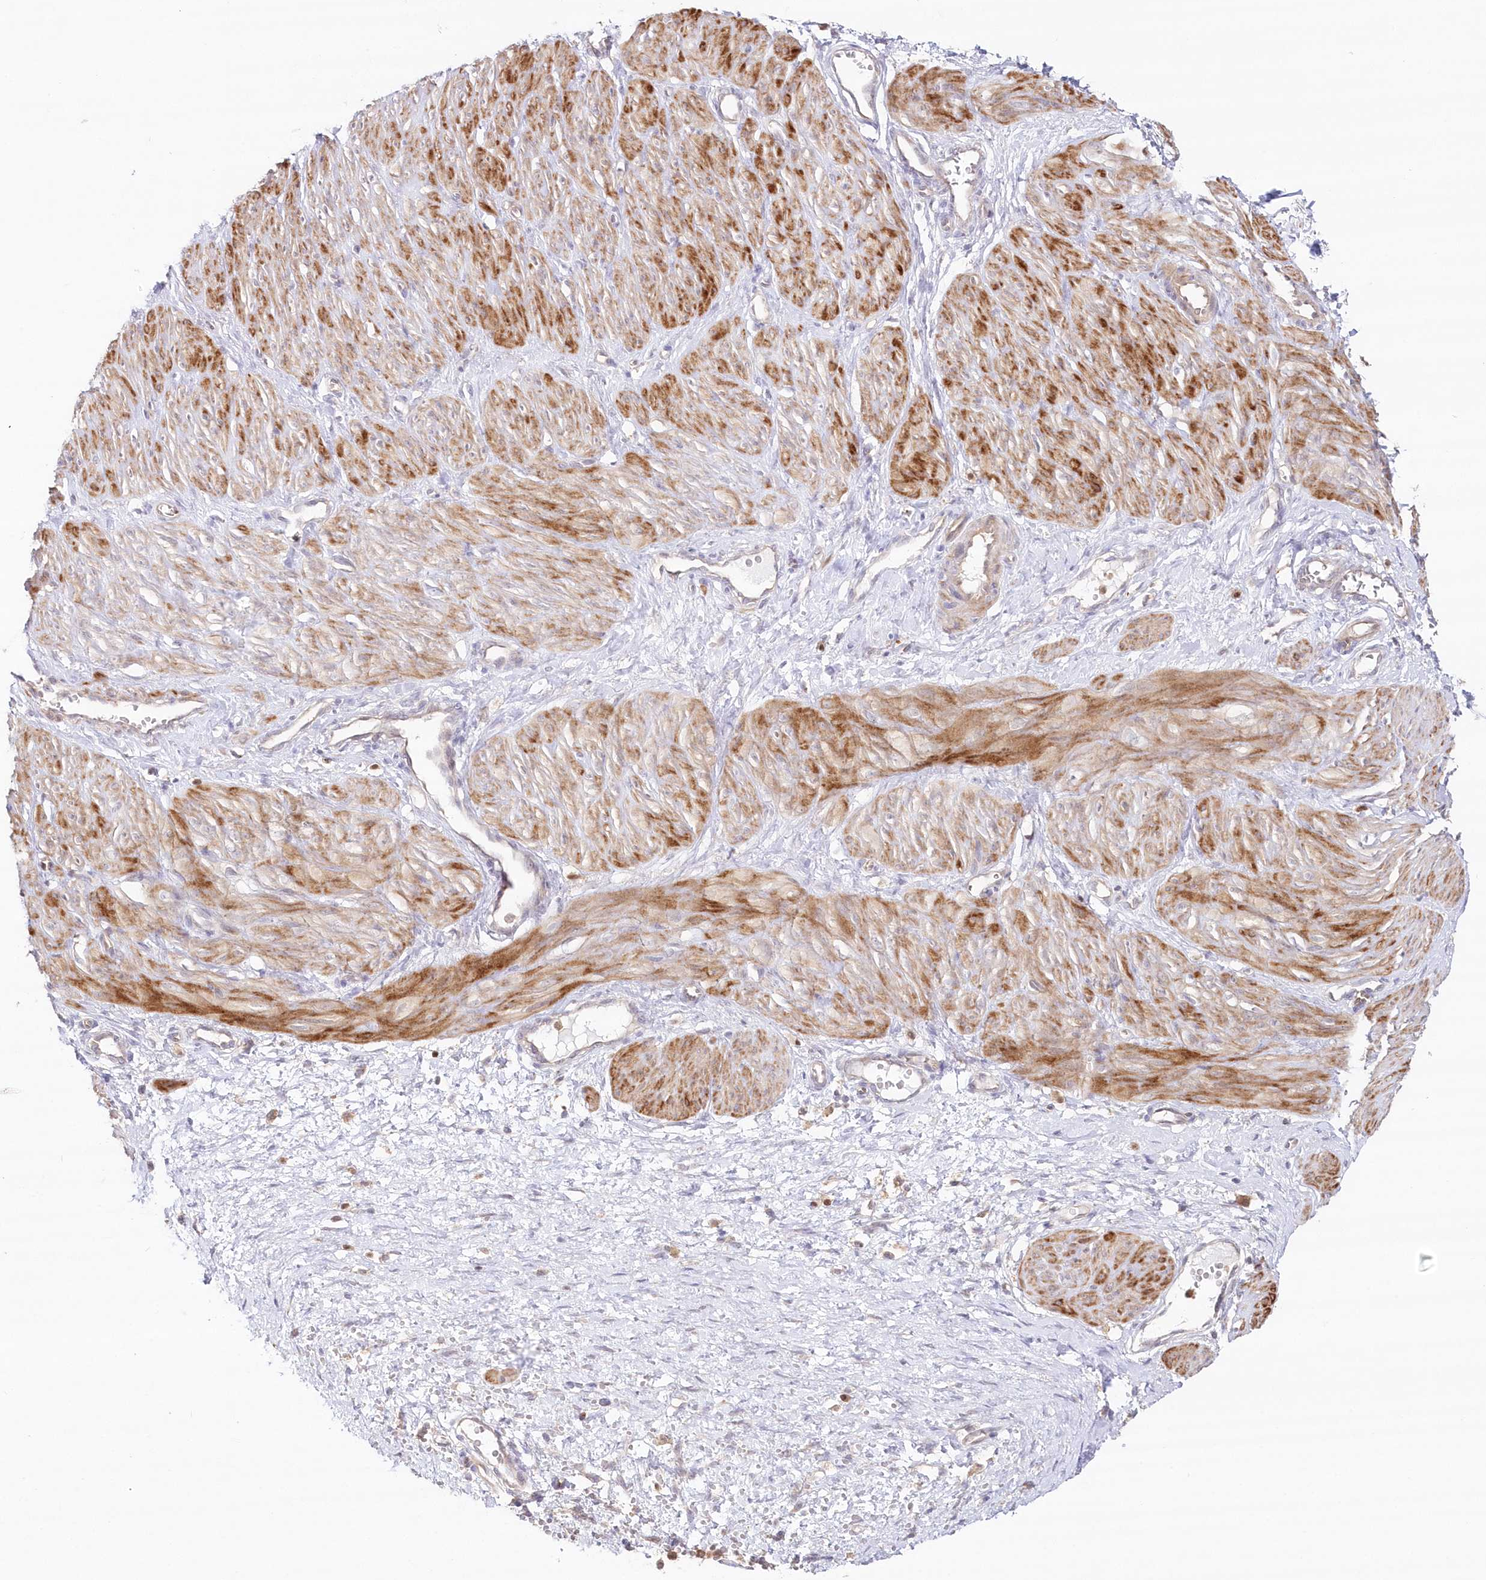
{"staining": {"intensity": "moderate", "quantity": ">75%", "location": "cytoplasmic/membranous"}, "tissue": "smooth muscle", "cell_type": "Smooth muscle cells", "image_type": "normal", "snomed": [{"axis": "morphology", "description": "Normal tissue, NOS"}, {"axis": "topography", "description": "Endometrium"}], "caption": "The photomicrograph displays immunohistochemical staining of normal smooth muscle. There is moderate cytoplasmic/membranous positivity is seen in approximately >75% of smooth muscle cells. (DAB = brown stain, brightfield microscopy at high magnification).", "gene": "GBE1", "patient": {"sex": "female", "age": 33}}